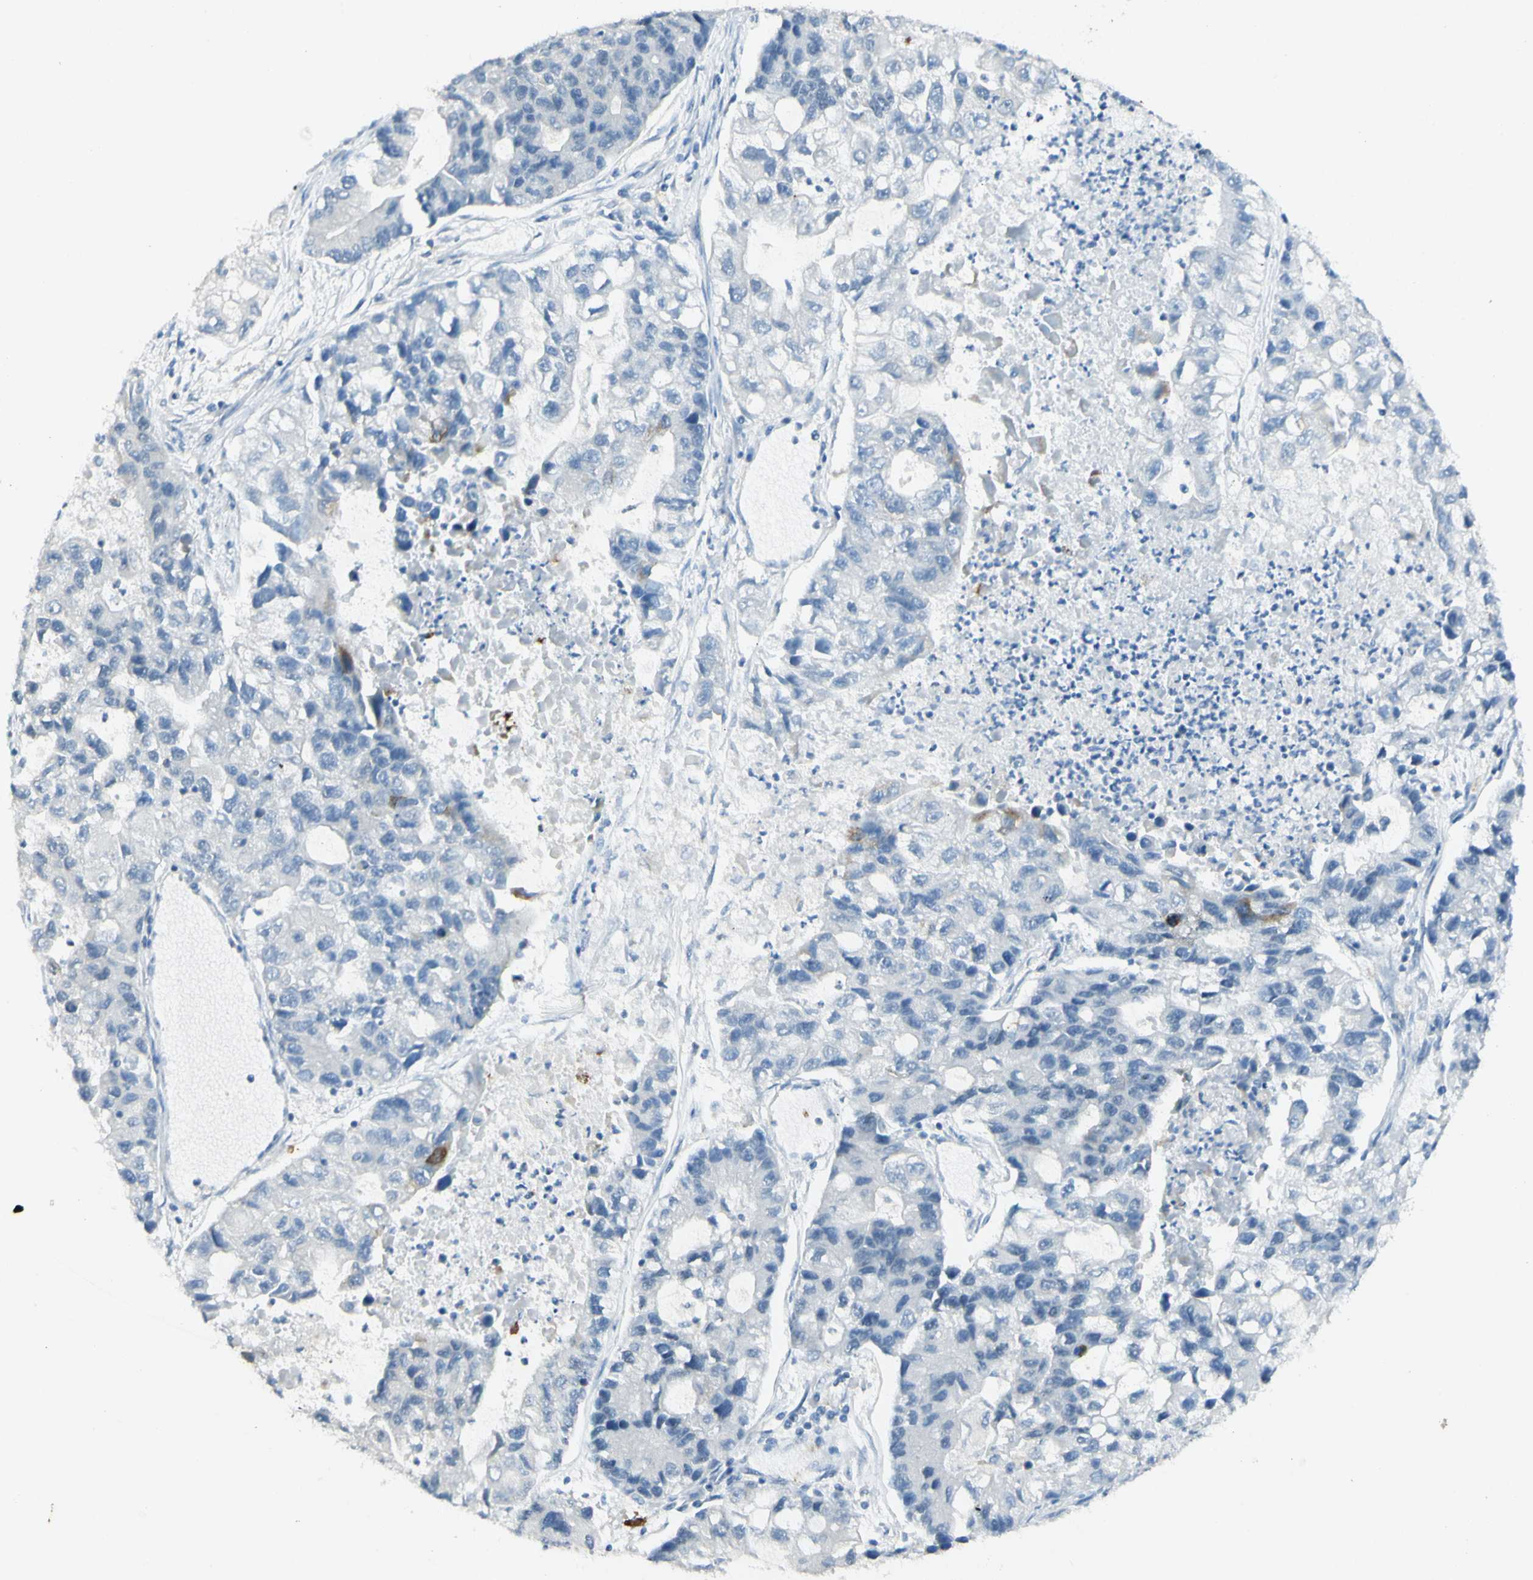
{"staining": {"intensity": "weak", "quantity": "<25%", "location": "cytoplasmic/membranous"}, "tissue": "lung cancer", "cell_type": "Tumor cells", "image_type": "cancer", "snomed": [{"axis": "morphology", "description": "Adenocarcinoma, NOS"}, {"axis": "topography", "description": "Lung"}], "caption": "Protein analysis of lung adenocarcinoma displays no significant positivity in tumor cells.", "gene": "GDF15", "patient": {"sex": "female", "age": 51}}